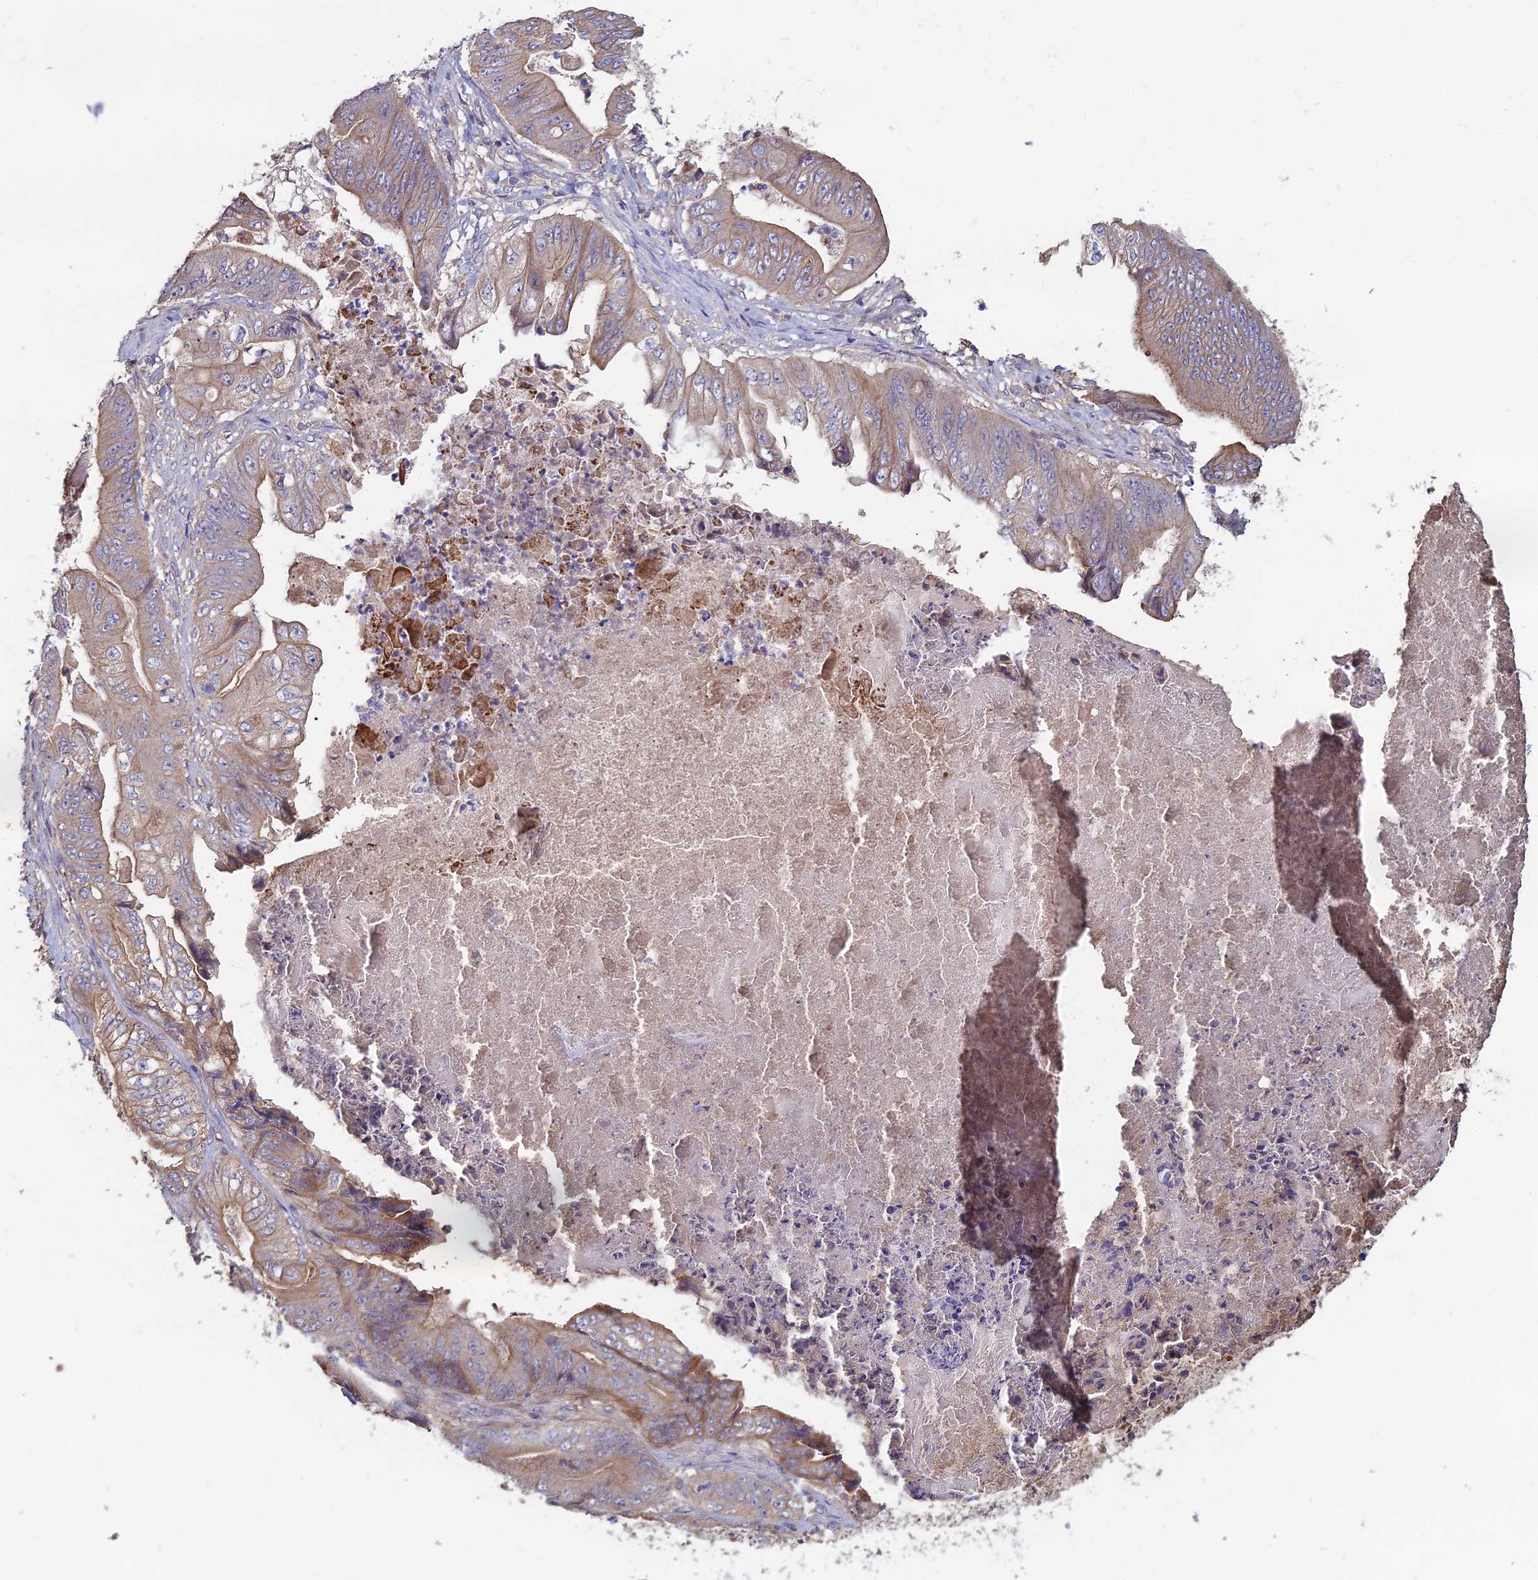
{"staining": {"intensity": "weak", "quantity": "25%-75%", "location": "cytoplasmic/membranous"}, "tissue": "stomach cancer", "cell_type": "Tumor cells", "image_type": "cancer", "snomed": [{"axis": "morphology", "description": "Adenocarcinoma, NOS"}, {"axis": "topography", "description": "Stomach"}], "caption": "This is an image of IHC staining of stomach cancer (adenocarcinoma), which shows weak staining in the cytoplasmic/membranous of tumor cells.", "gene": "GALR2", "patient": {"sex": "male", "age": 62}}